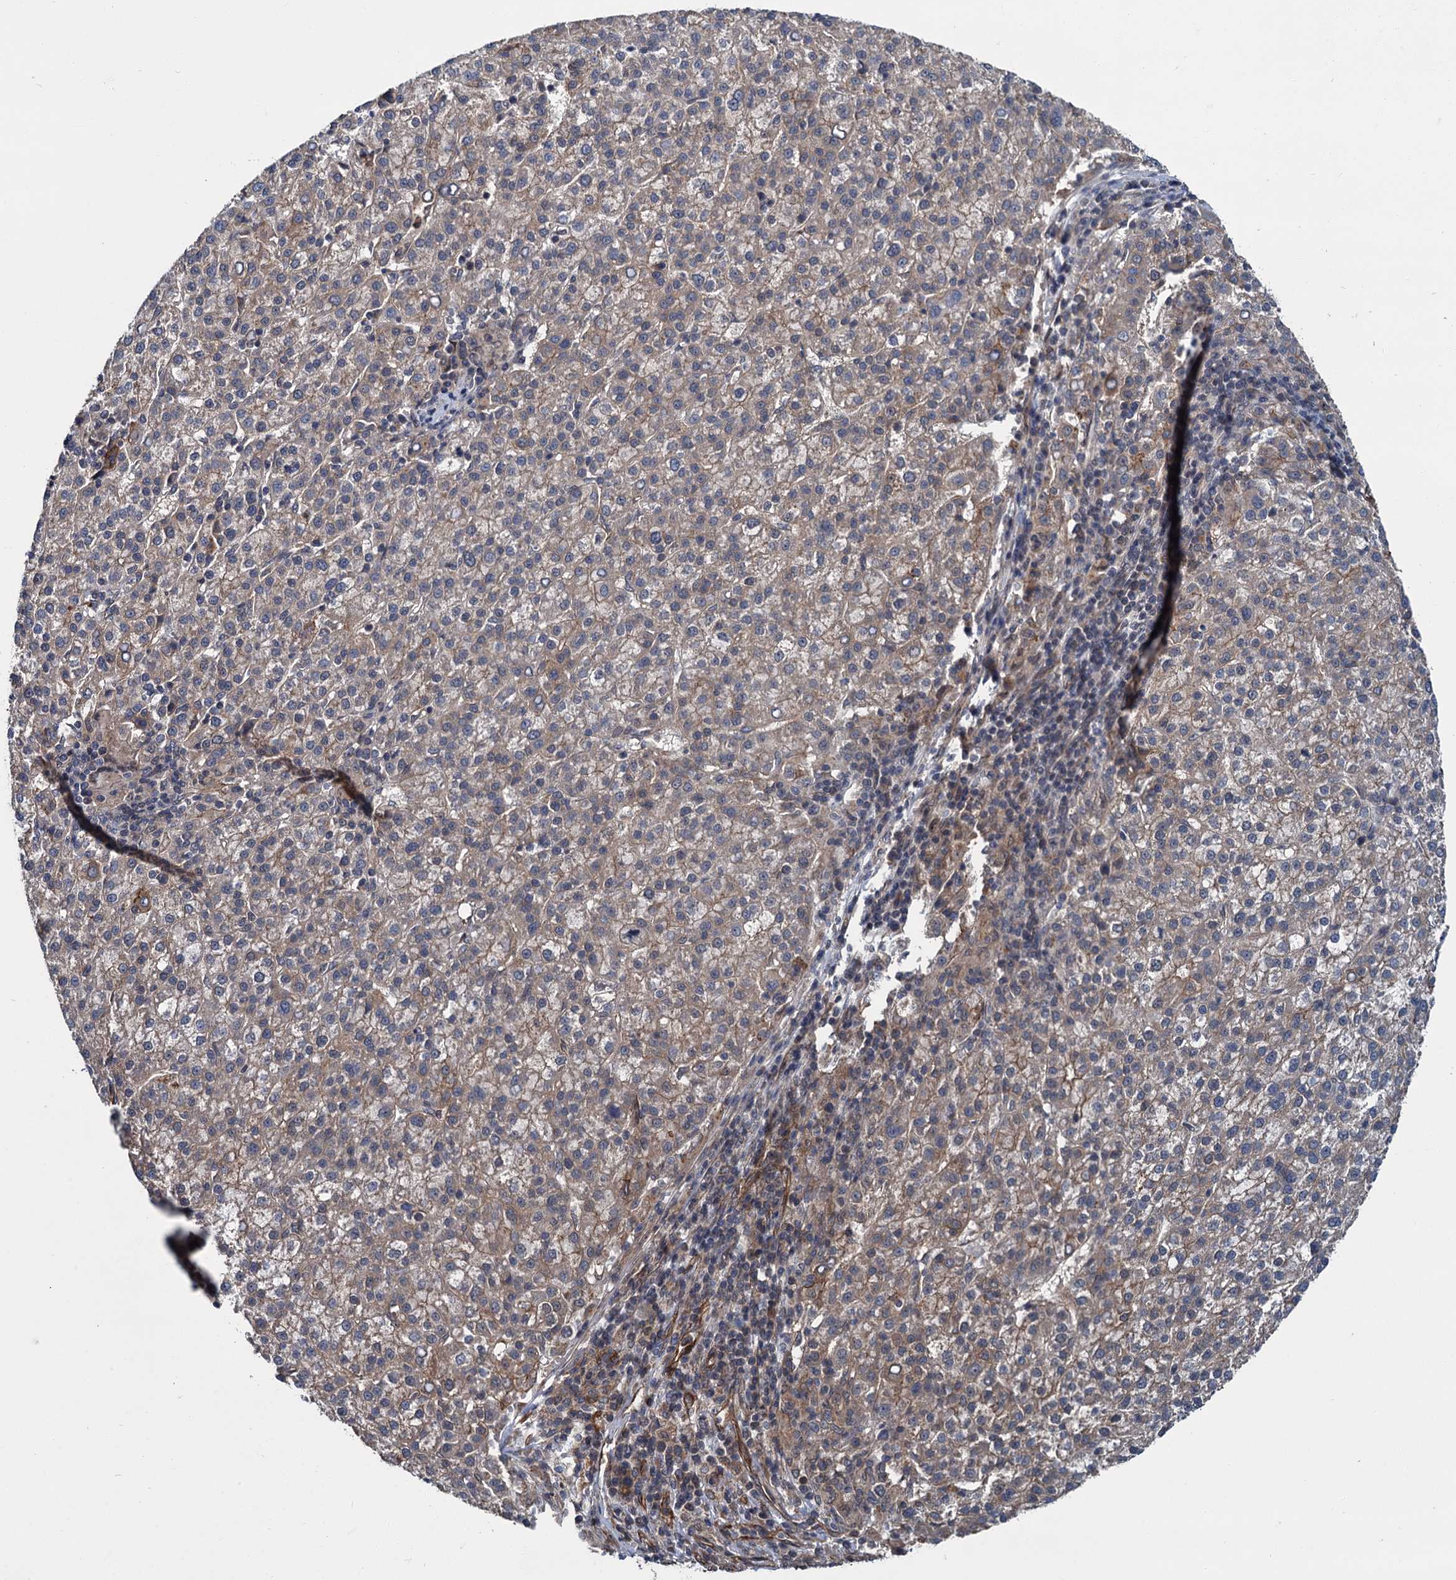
{"staining": {"intensity": "weak", "quantity": ">75%", "location": "cytoplasmic/membranous"}, "tissue": "liver cancer", "cell_type": "Tumor cells", "image_type": "cancer", "snomed": [{"axis": "morphology", "description": "Carcinoma, Hepatocellular, NOS"}, {"axis": "topography", "description": "Liver"}], "caption": "This photomicrograph shows liver cancer (hepatocellular carcinoma) stained with immunohistochemistry (IHC) to label a protein in brown. The cytoplasmic/membranous of tumor cells show weak positivity for the protein. Nuclei are counter-stained blue.", "gene": "ZFYVE19", "patient": {"sex": "female", "age": 58}}